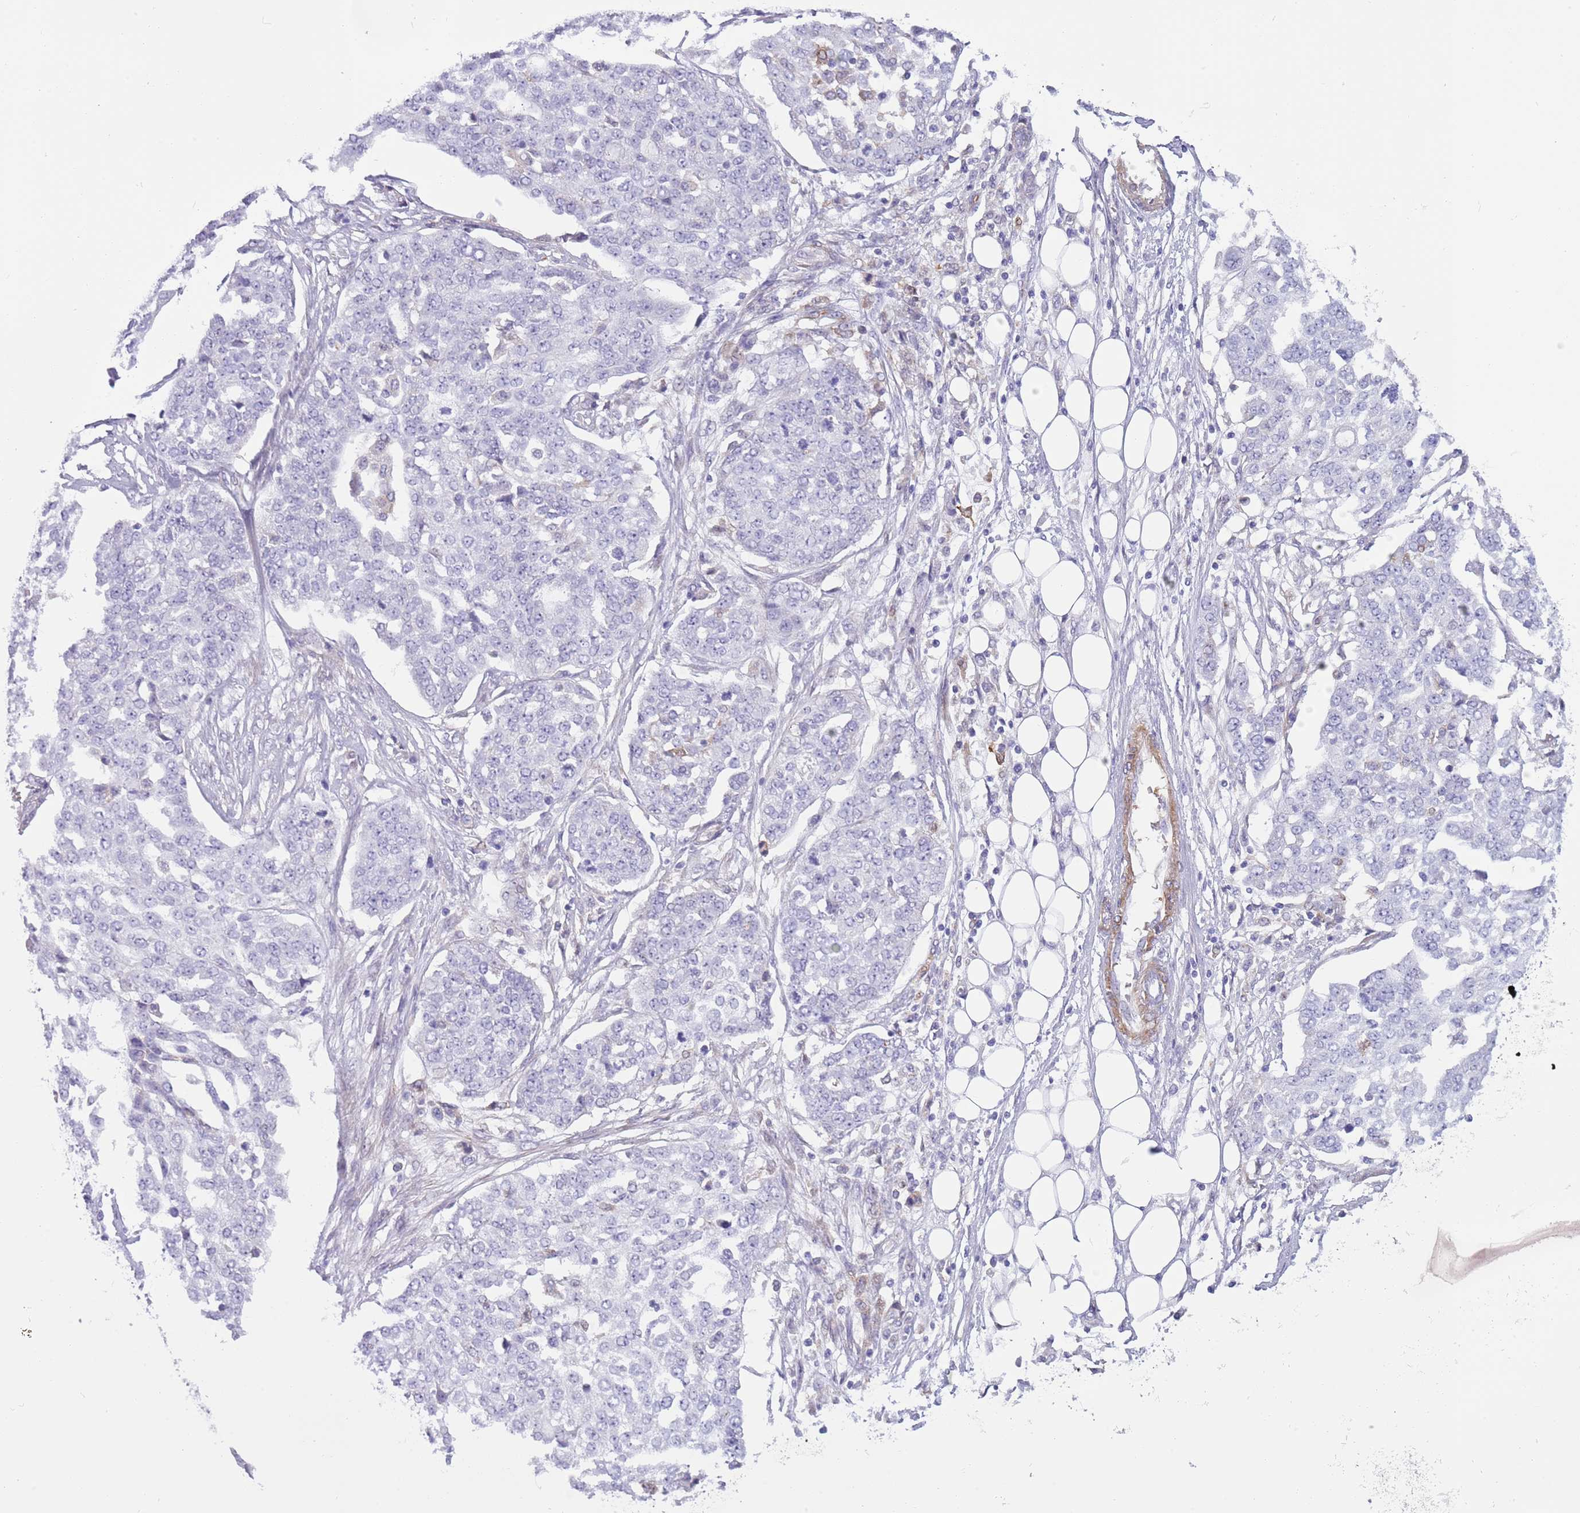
{"staining": {"intensity": "negative", "quantity": "none", "location": "none"}, "tissue": "ovarian cancer", "cell_type": "Tumor cells", "image_type": "cancer", "snomed": [{"axis": "morphology", "description": "Cystadenocarcinoma, serous, NOS"}, {"axis": "topography", "description": "Soft tissue"}, {"axis": "topography", "description": "Ovary"}], "caption": "DAB (3,3'-diaminobenzidine) immunohistochemical staining of human ovarian serous cystadenocarcinoma exhibits no significant positivity in tumor cells.", "gene": "TINAGL1", "patient": {"sex": "female", "age": 57}}